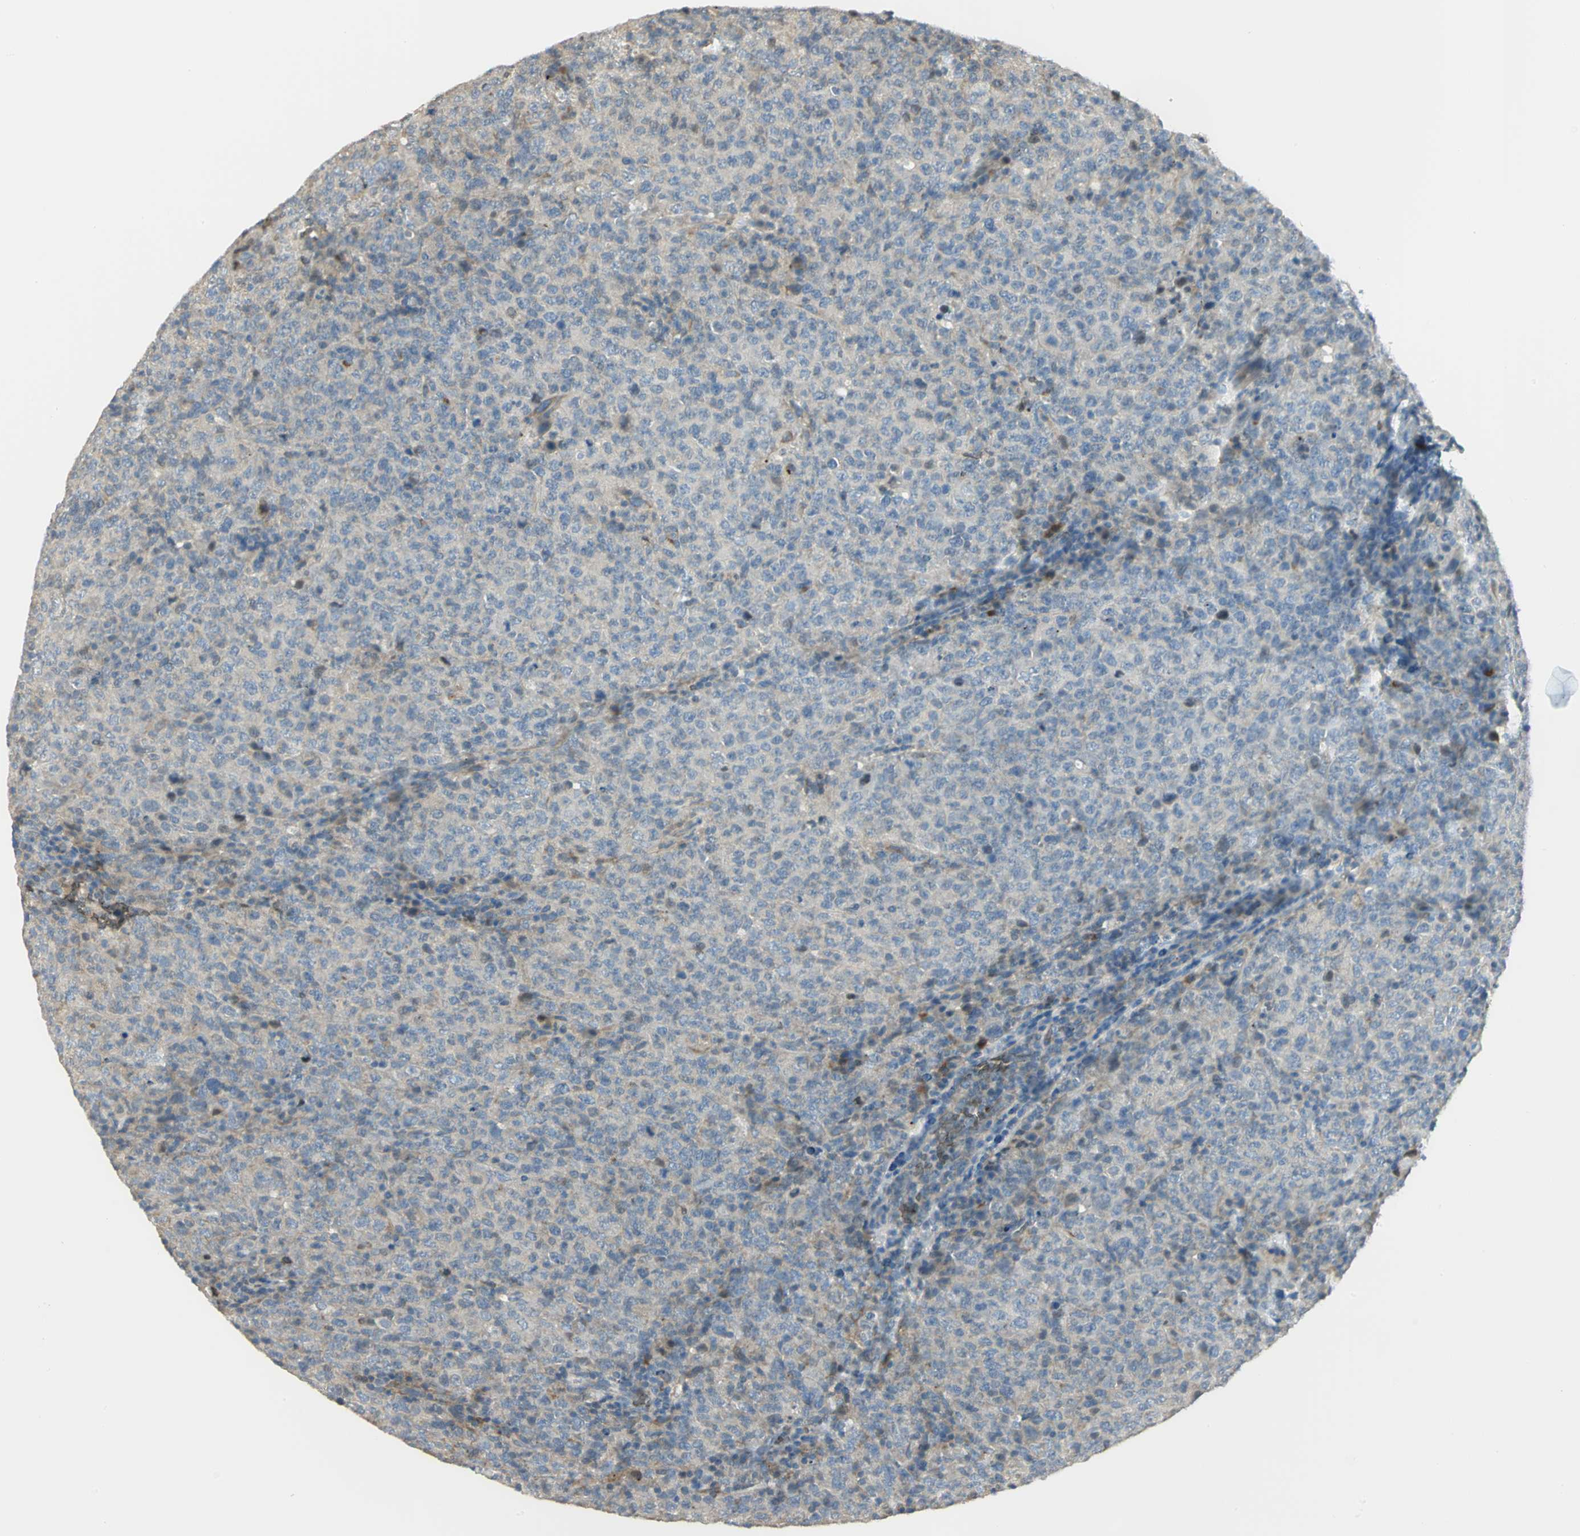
{"staining": {"intensity": "negative", "quantity": "none", "location": "none"}, "tissue": "lymphoma", "cell_type": "Tumor cells", "image_type": "cancer", "snomed": [{"axis": "morphology", "description": "Malignant lymphoma, non-Hodgkin's type, High grade"}, {"axis": "topography", "description": "Tonsil"}], "caption": "Immunohistochemical staining of lymphoma demonstrates no significant staining in tumor cells.", "gene": "ANK1", "patient": {"sex": "female", "age": 36}}